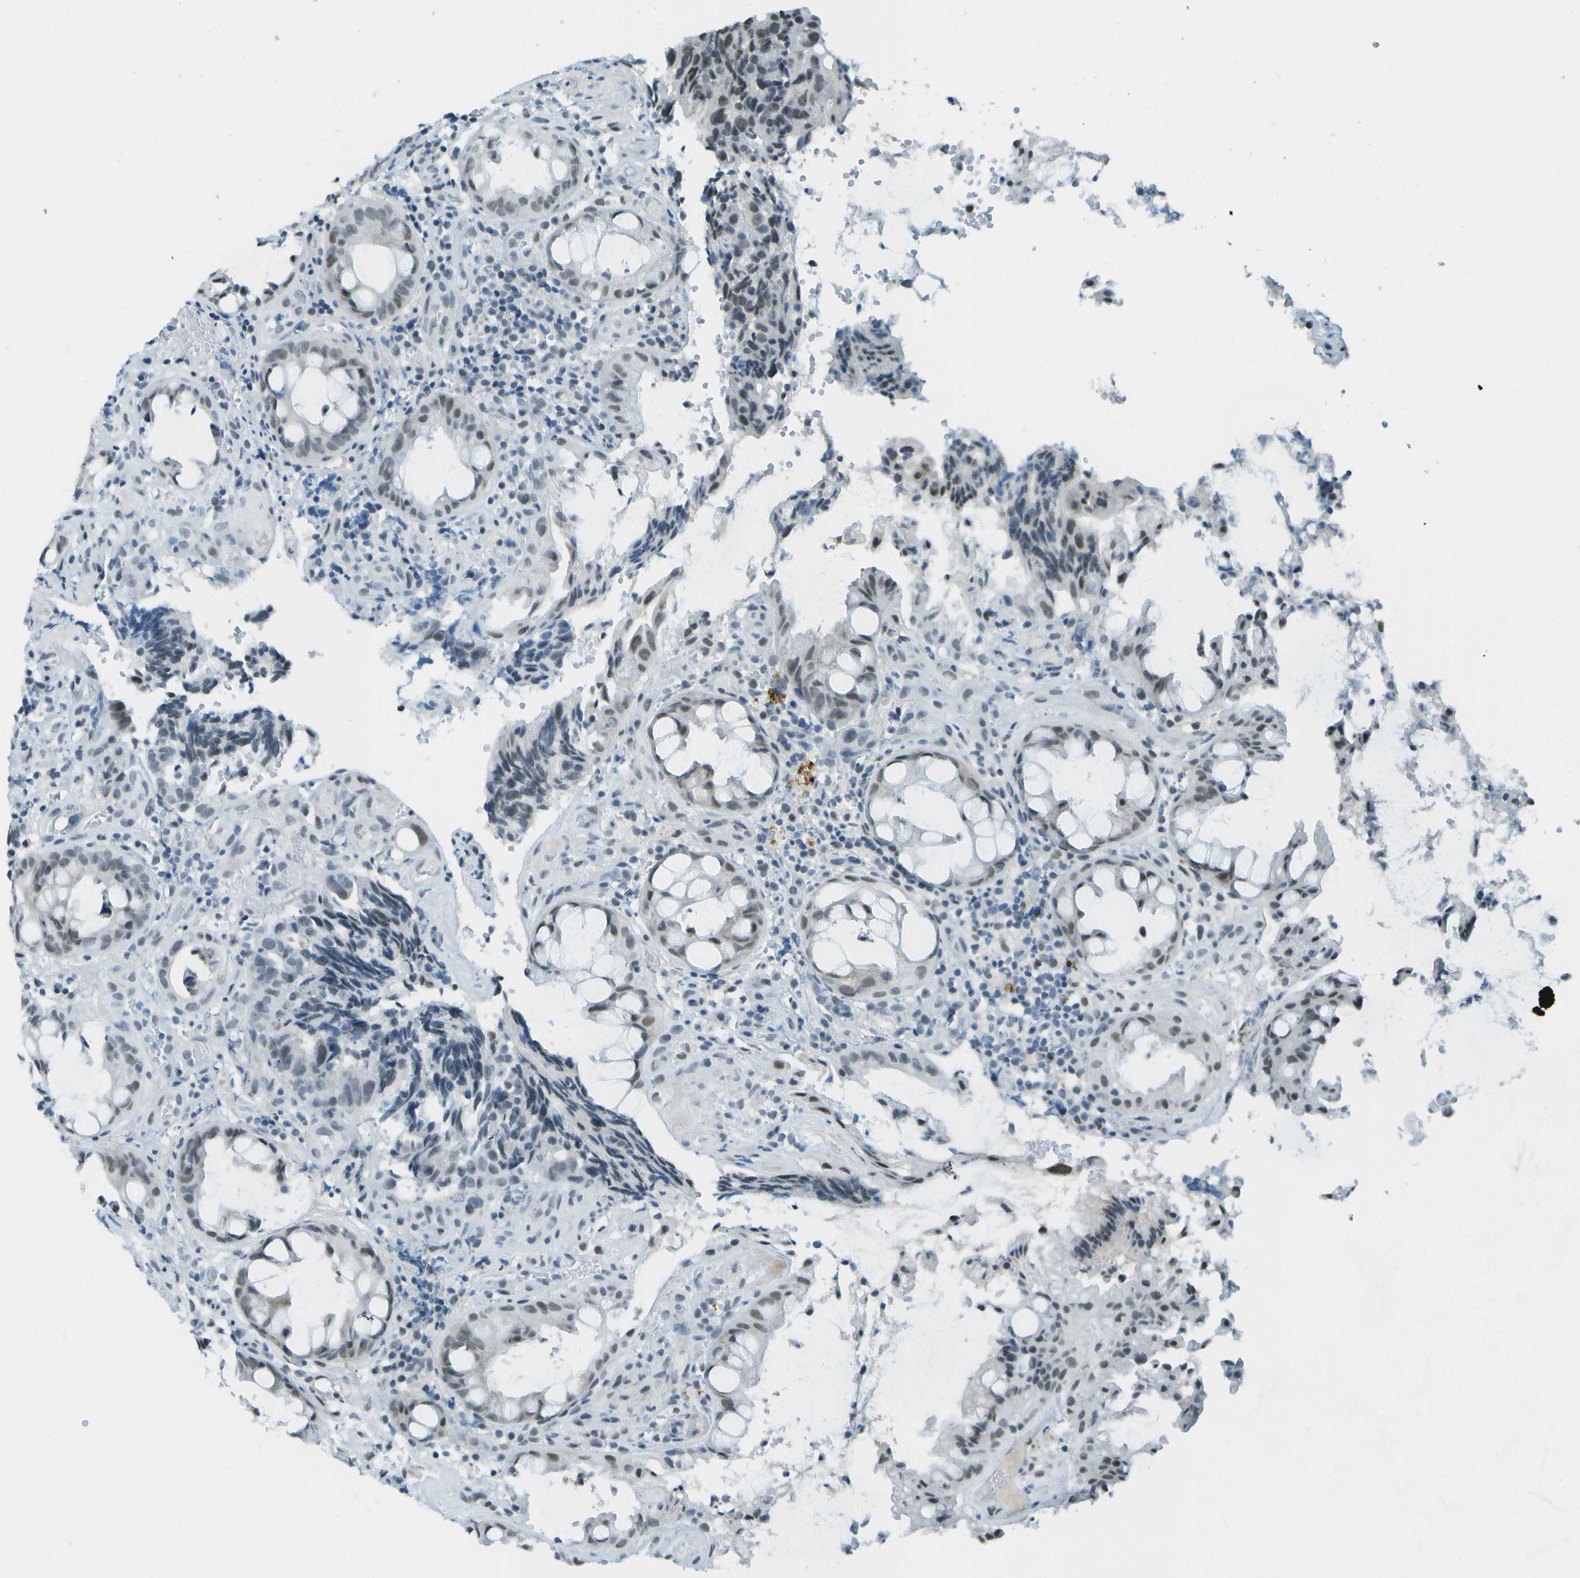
{"staining": {"intensity": "weak", "quantity": "25%-75%", "location": "nuclear"}, "tissue": "colorectal cancer", "cell_type": "Tumor cells", "image_type": "cancer", "snomed": [{"axis": "morphology", "description": "Adenocarcinoma, NOS"}, {"axis": "topography", "description": "Colon"}], "caption": "High-magnification brightfield microscopy of colorectal cancer (adenocarcinoma) stained with DAB (3,3'-diaminobenzidine) (brown) and counterstained with hematoxylin (blue). tumor cells exhibit weak nuclear staining is appreciated in about25%-75% of cells.", "gene": "NEK11", "patient": {"sex": "female", "age": 57}}